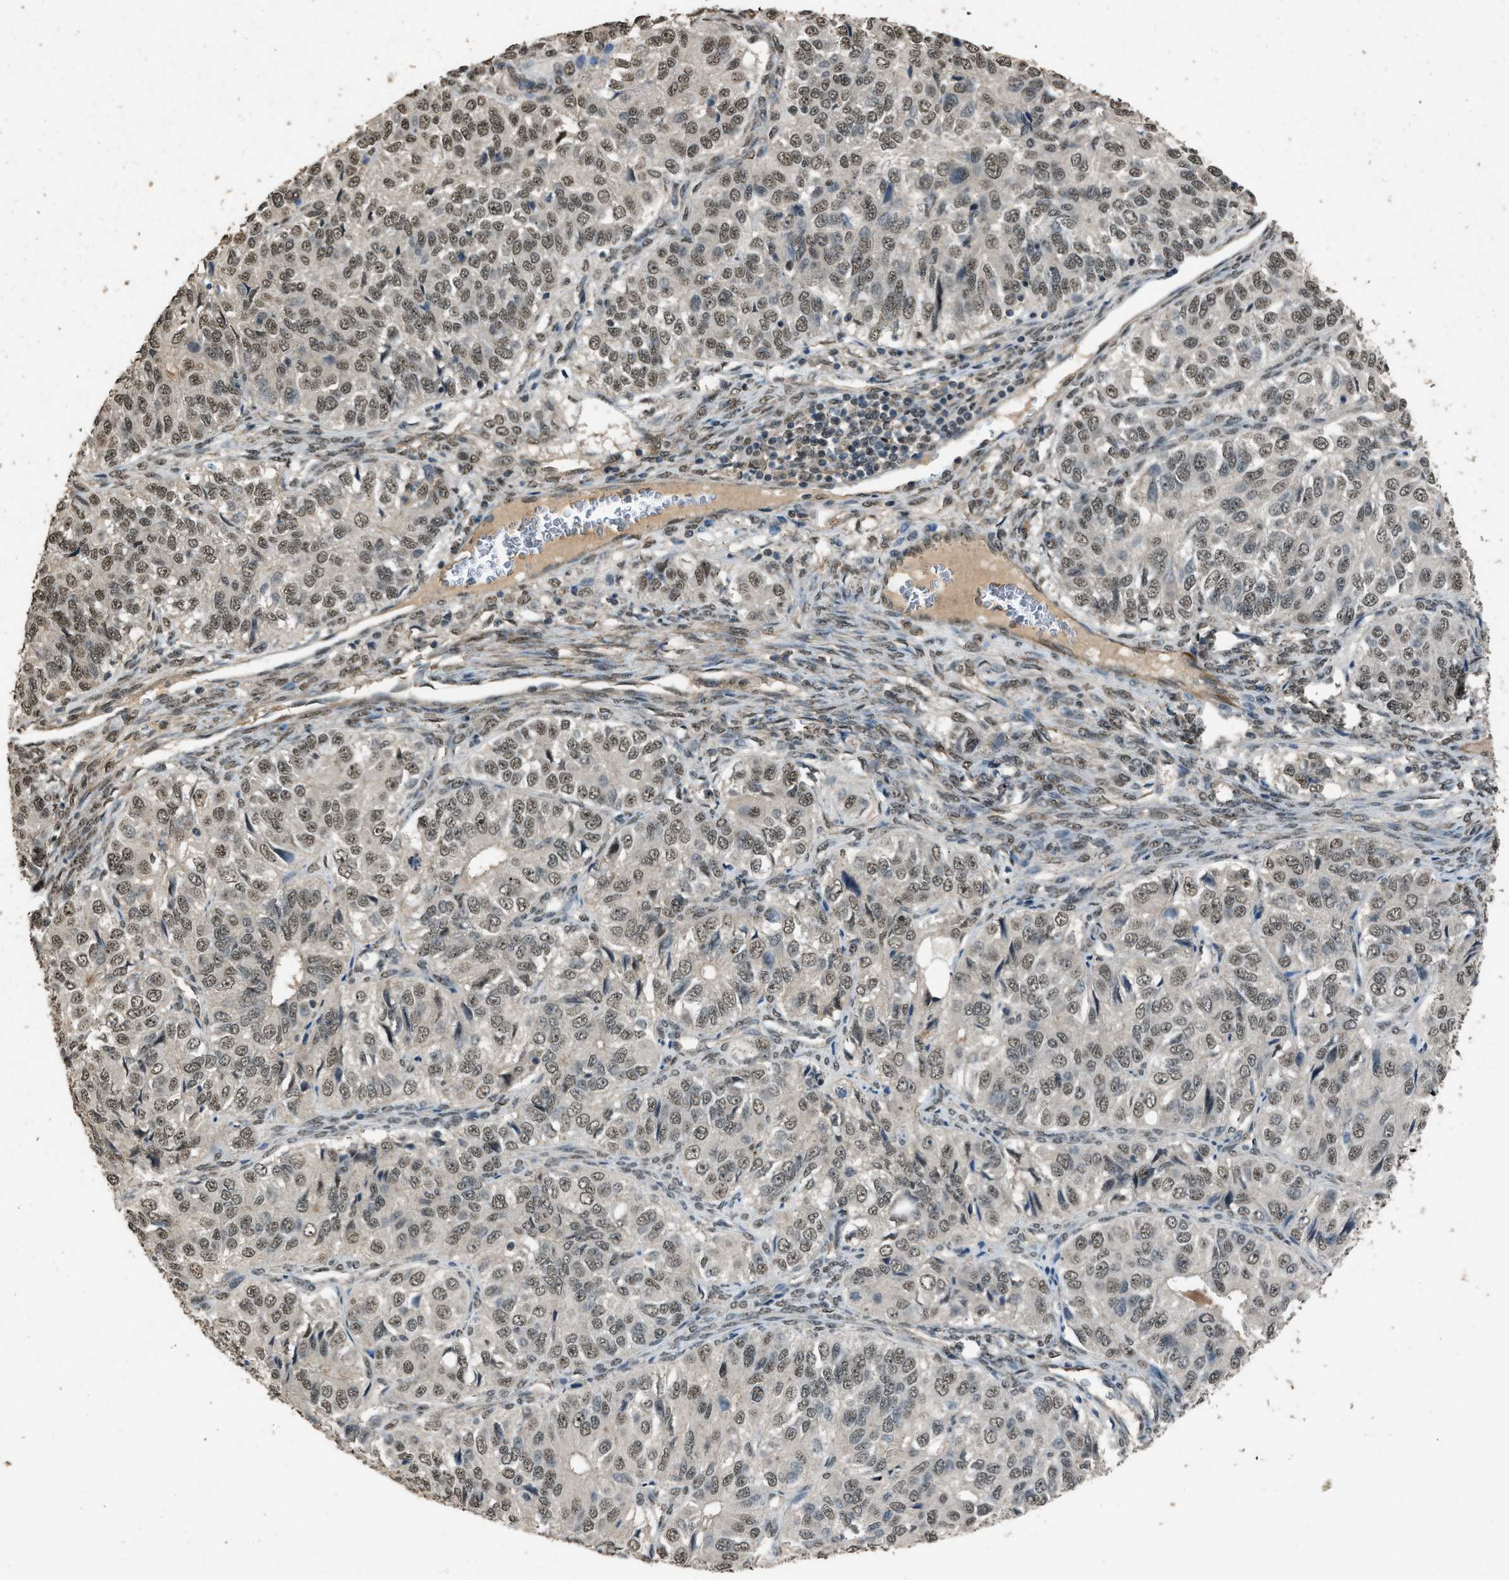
{"staining": {"intensity": "weak", "quantity": ">75%", "location": "nuclear"}, "tissue": "ovarian cancer", "cell_type": "Tumor cells", "image_type": "cancer", "snomed": [{"axis": "morphology", "description": "Carcinoma, endometroid"}, {"axis": "topography", "description": "Ovary"}], "caption": "Ovarian cancer (endometroid carcinoma) was stained to show a protein in brown. There is low levels of weak nuclear staining in about >75% of tumor cells.", "gene": "SERTAD2", "patient": {"sex": "female", "age": 51}}